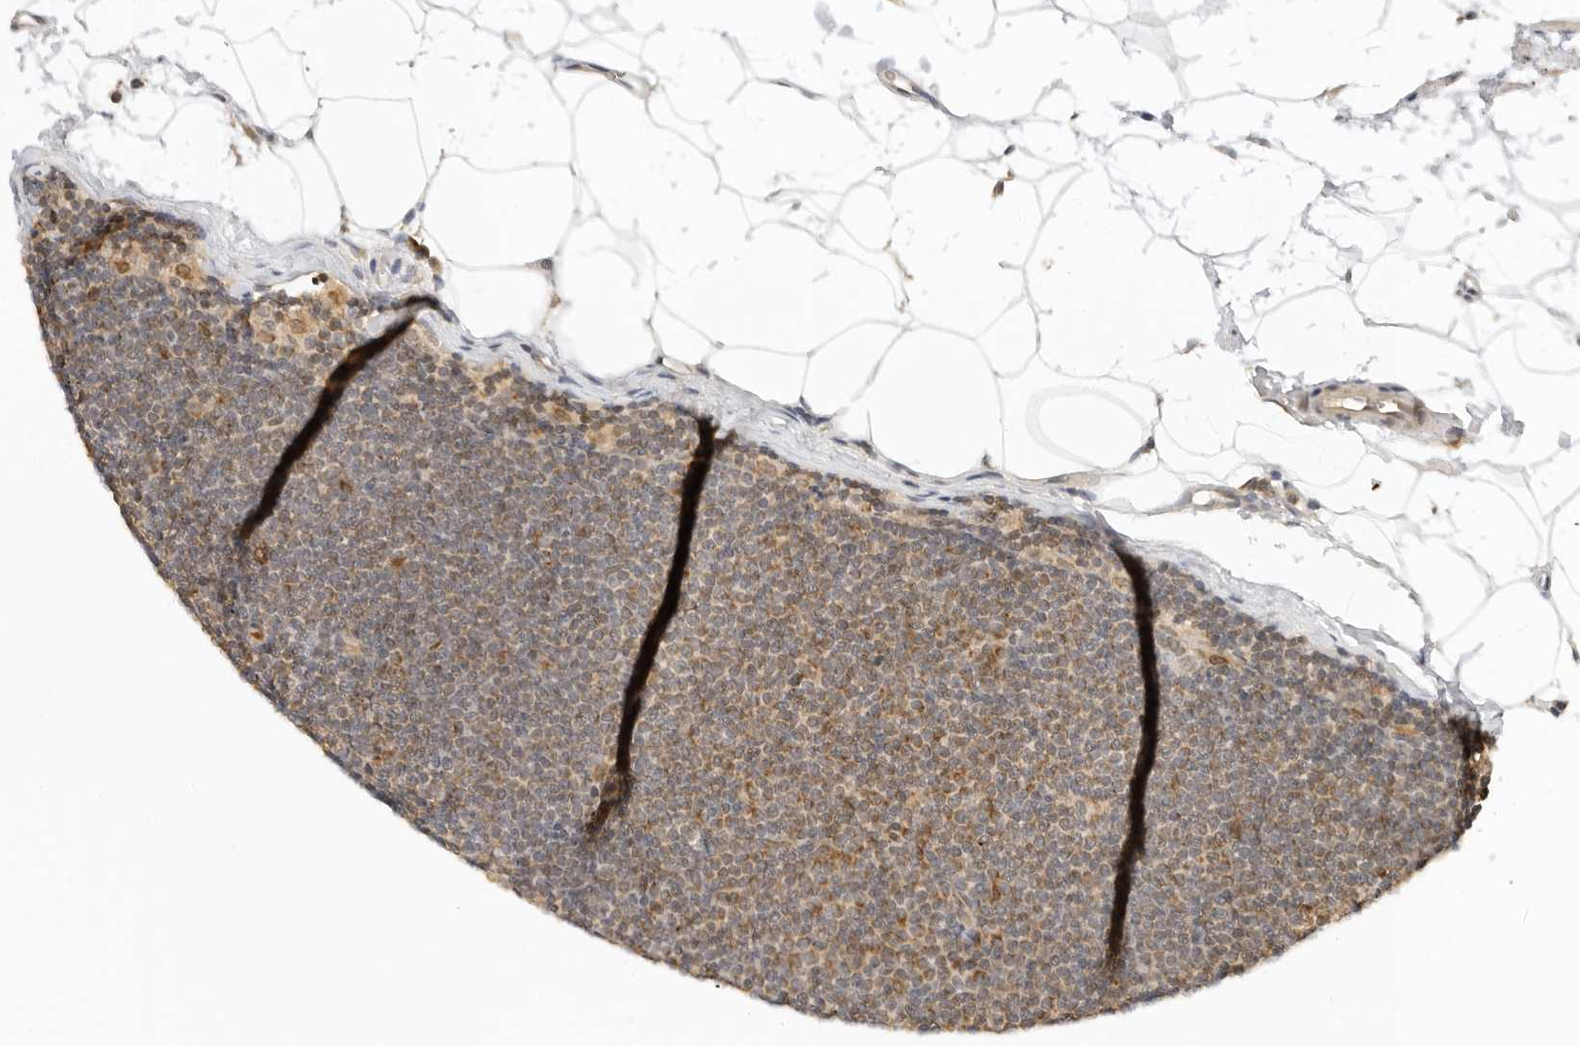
{"staining": {"intensity": "moderate", "quantity": "<25%", "location": "cytoplasmic/membranous"}, "tissue": "lymphoma", "cell_type": "Tumor cells", "image_type": "cancer", "snomed": [{"axis": "morphology", "description": "Malignant lymphoma, non-Hodgkin's type, Low grade"}, {"axis": "topography", "description": "Lymph node"}], "caption": "A micrograph showing moderate cytoplasmic/membranous expression in approximately <25% of tumor cells in lymphoma, as visualized by brown immunohistochemical staining.", "gene": "RC3H1", "patient": {"sex": "female", "age": 53}}